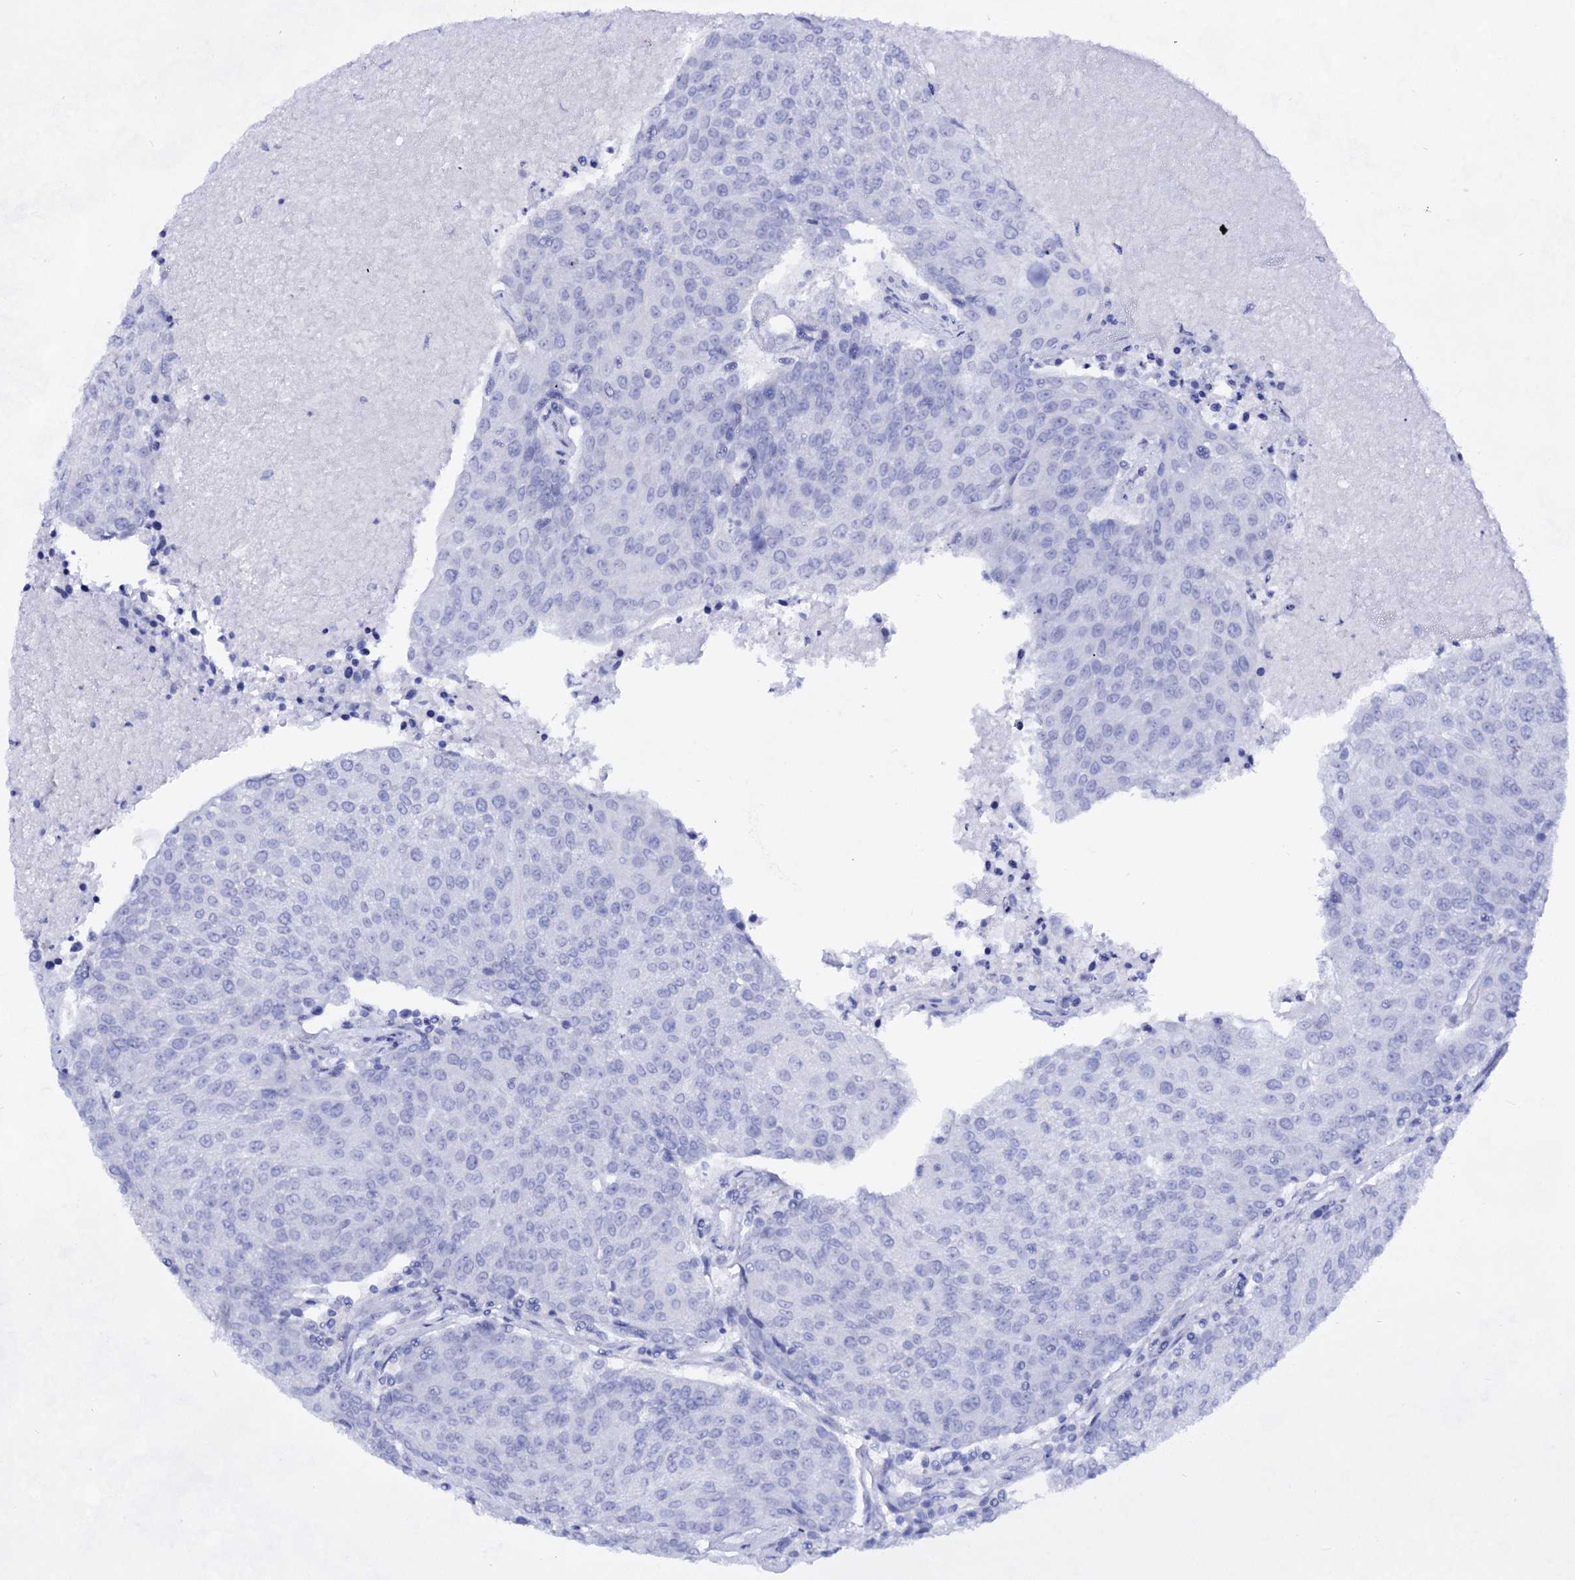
{"staining": {"intensity": "negative", "quantity": "none", "location": "none"}, "tissue": "urothelial cancer", "cell_type": "Tumor cells", "image_type": "cancer", "snomed": [{"axis": "morphology", "description": "Urothelial carcinoma, High grade"}, {"axis": "topography", "description": "Urinary bladder"}], "caption": "Tumor cells are negative for brown protein staining in urothelial cancer. (Stains: DAB (3,3'-diaminobenzidine) immunohistochemistry with hematoxylin counter stain, Microscopy: brightfield microscopy at high magnification).", "gene": "PLIN1", "patient": {"sex": "female", "age": 85}}